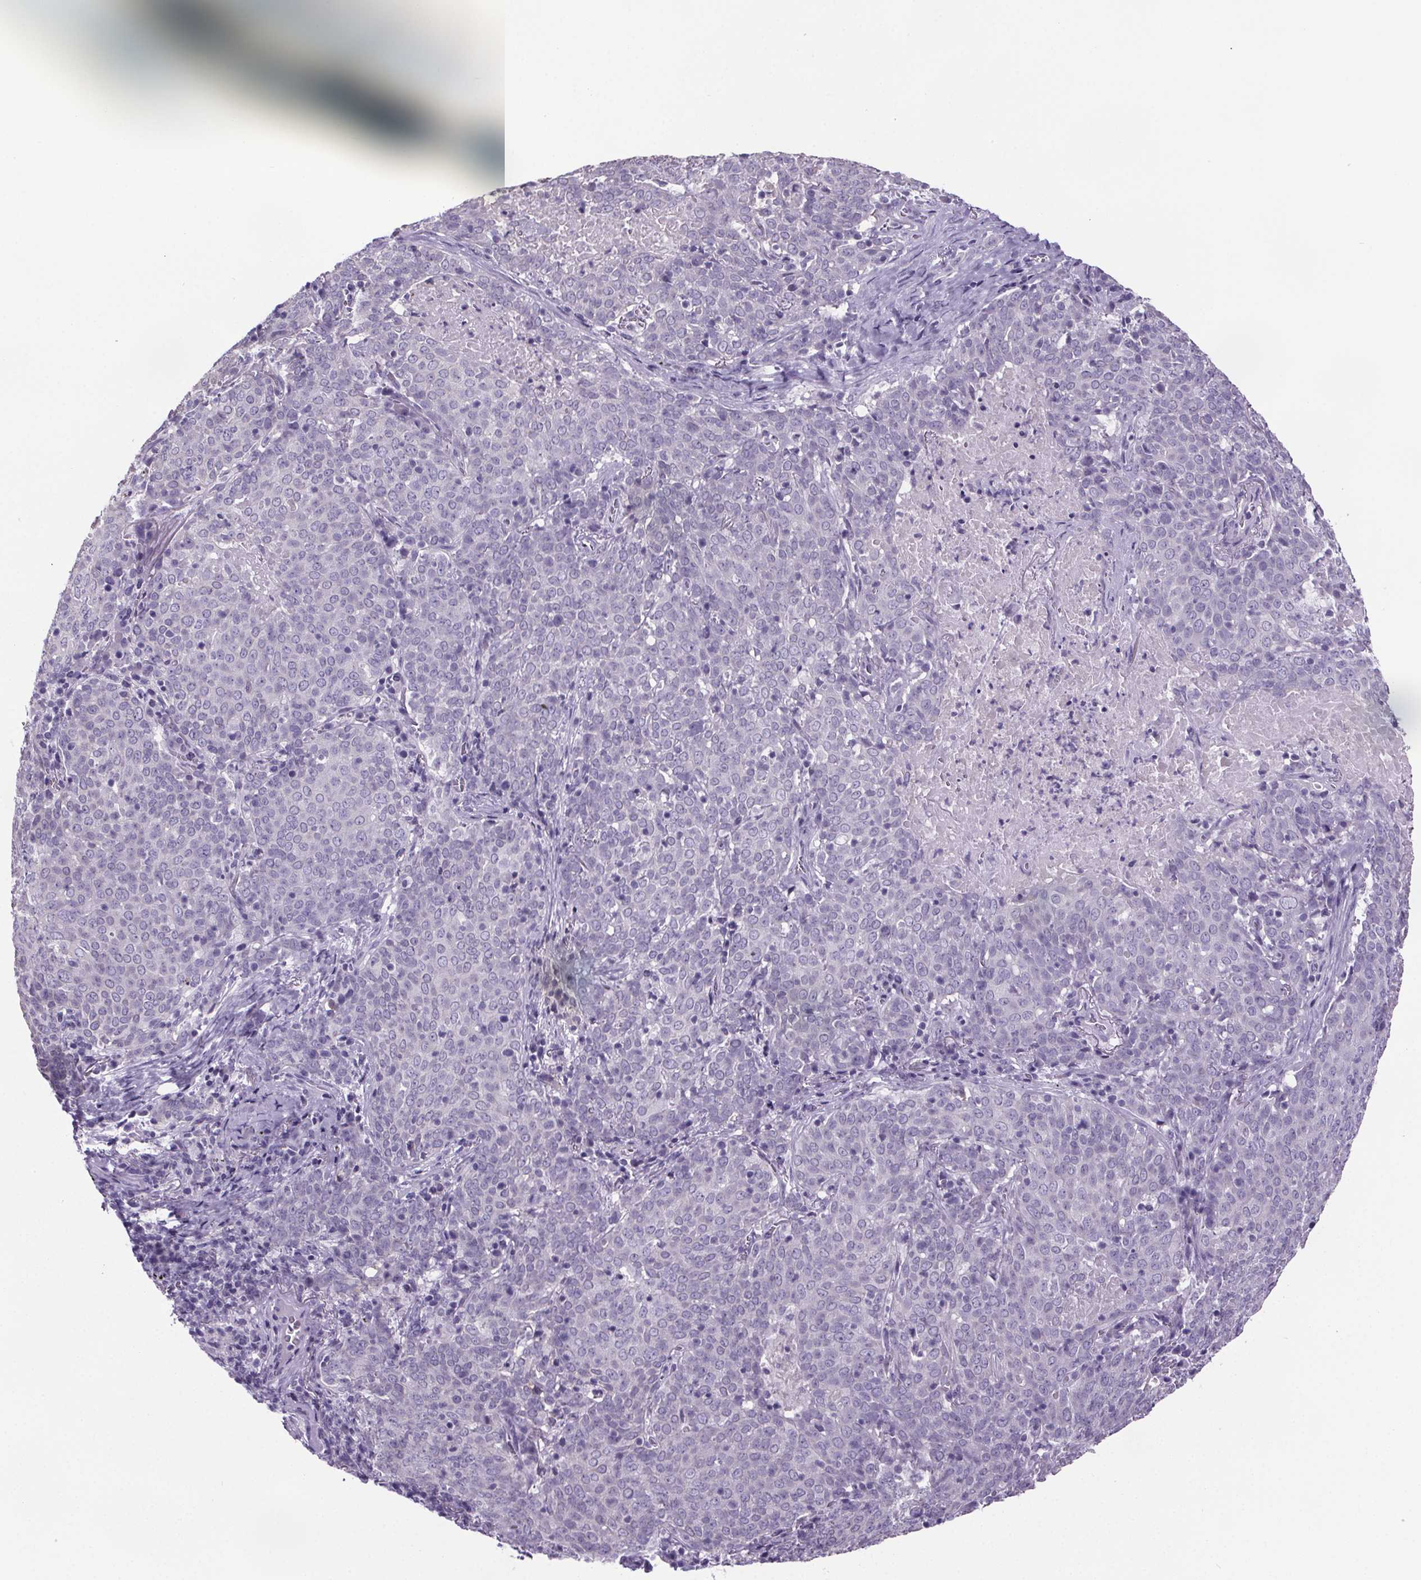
{"staining": {"intensity": "negative", "quantity": "none", "location": "none"}, "tissue": "lung cancer", "cell_type": "Tumor cells", "image_type": "cancer", "snomed": [{"axis": "morphology", "description": "Squamous cell carcinoma, NOS"}, {"axis": "topography", "description": "Lung"}], "caption": "The image demonstrates no staining of tumor cells in squamous cell carcinoma (lung).", "gene": "CUBN", "patient": {"sex": "male", "age": 82}}